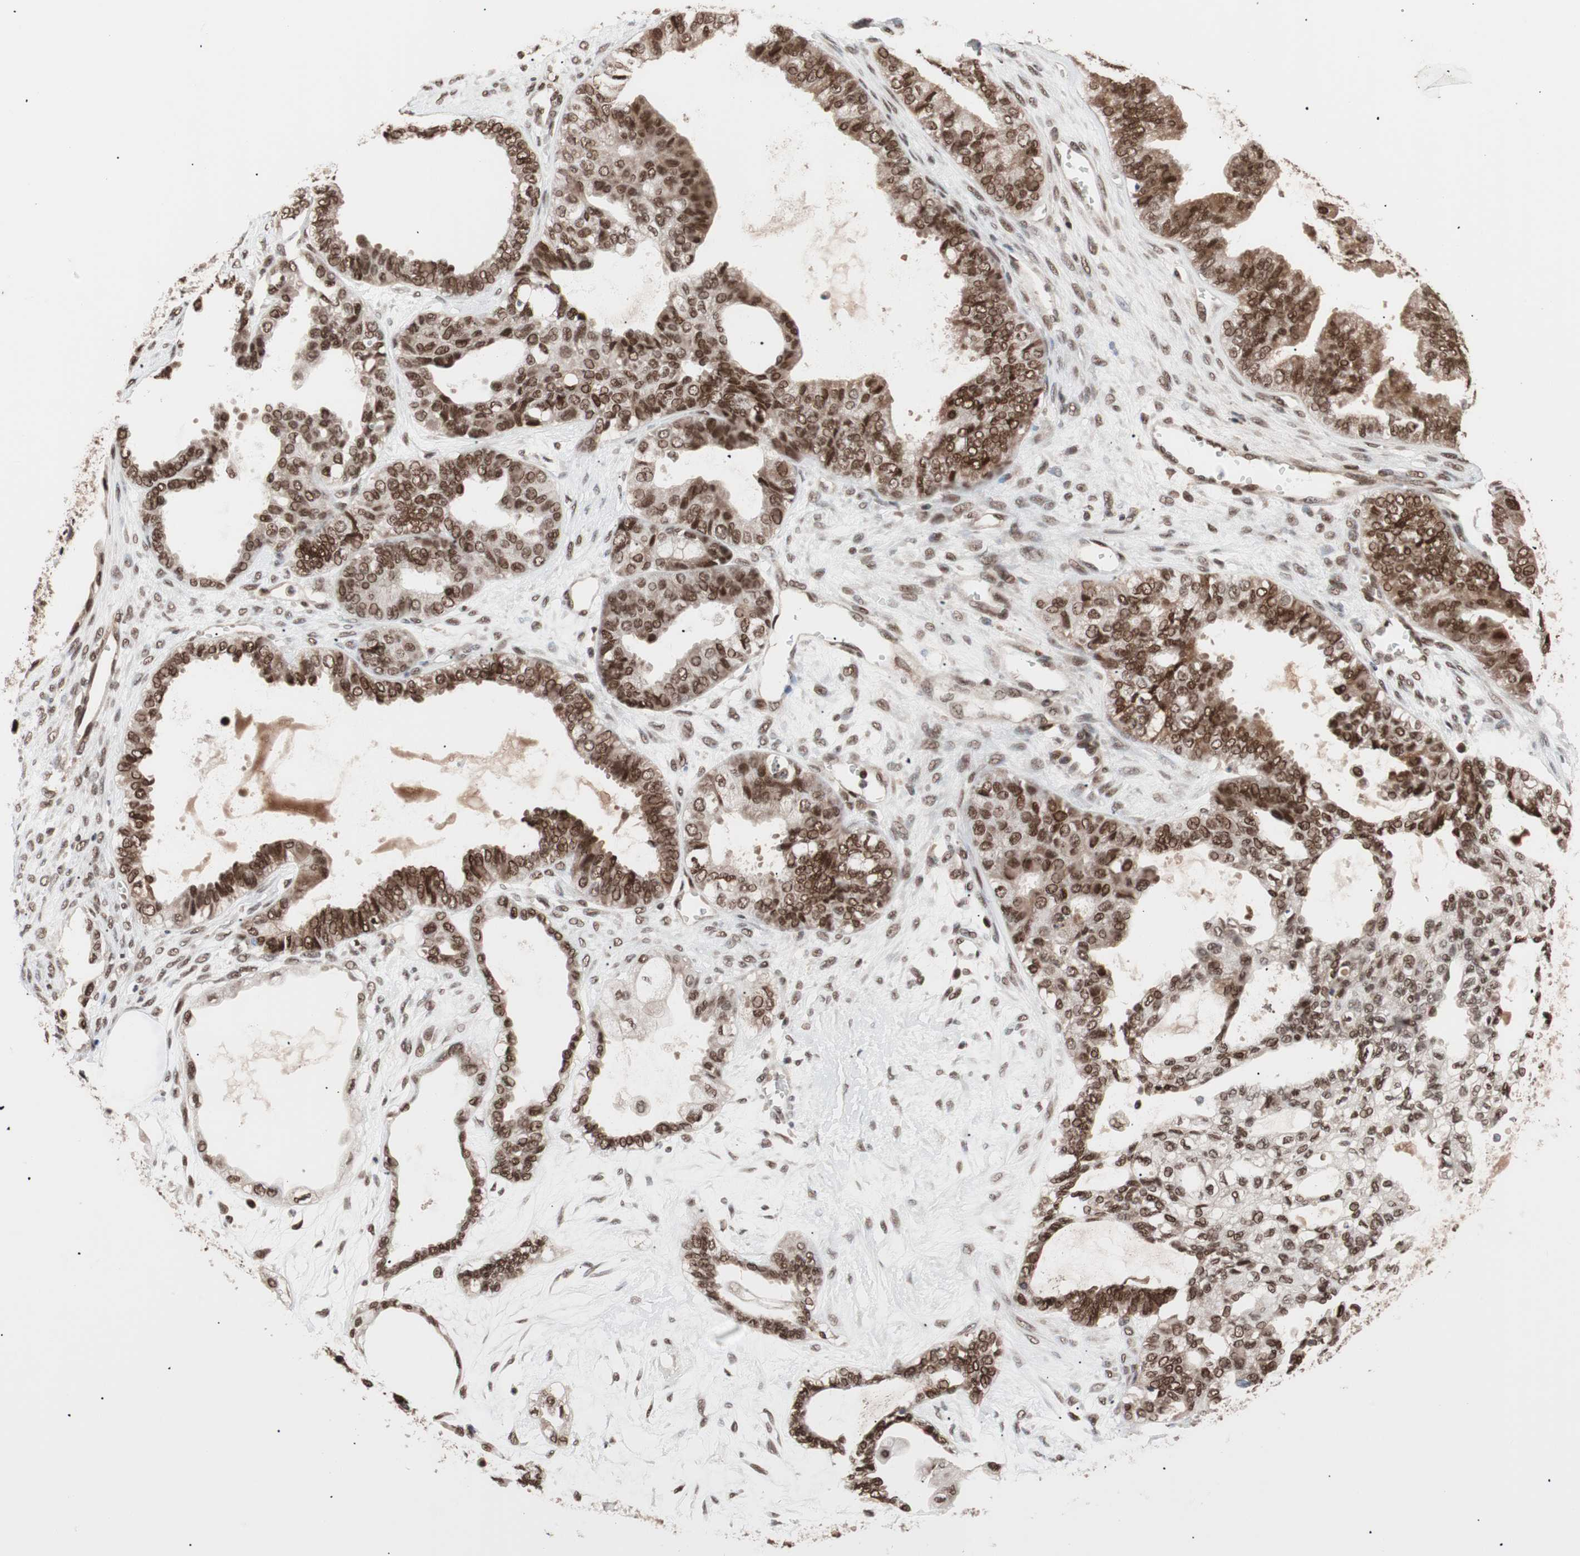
{"staining": {"intensity": "strong", "quantity": ">75%", "location": "cytoplasmic/membranous,nuclear"}, "tissue": "ovarian cancer", "cell_type": "Tumor cells", "image_type": "cancer", "snomed": [{"axis": "morphology", "description": "Carcinoma, NOS"}, {"axis": "morphology", "description": "Carcinoma, endometroid"}, {"axis": "topography", "description": "Ovary"}], "caption": "Immunohistochemistry (IHC) (DAB (3,3'-diaminobenzidine)) staining of human carcinoma (ovarian) demonstrates strong cytoplasmic/membranous and nuclear protein staining in about >75% of tumor cells.", "gene": "CHAMP1", "patient": {"sex": "female", "age": 50}}